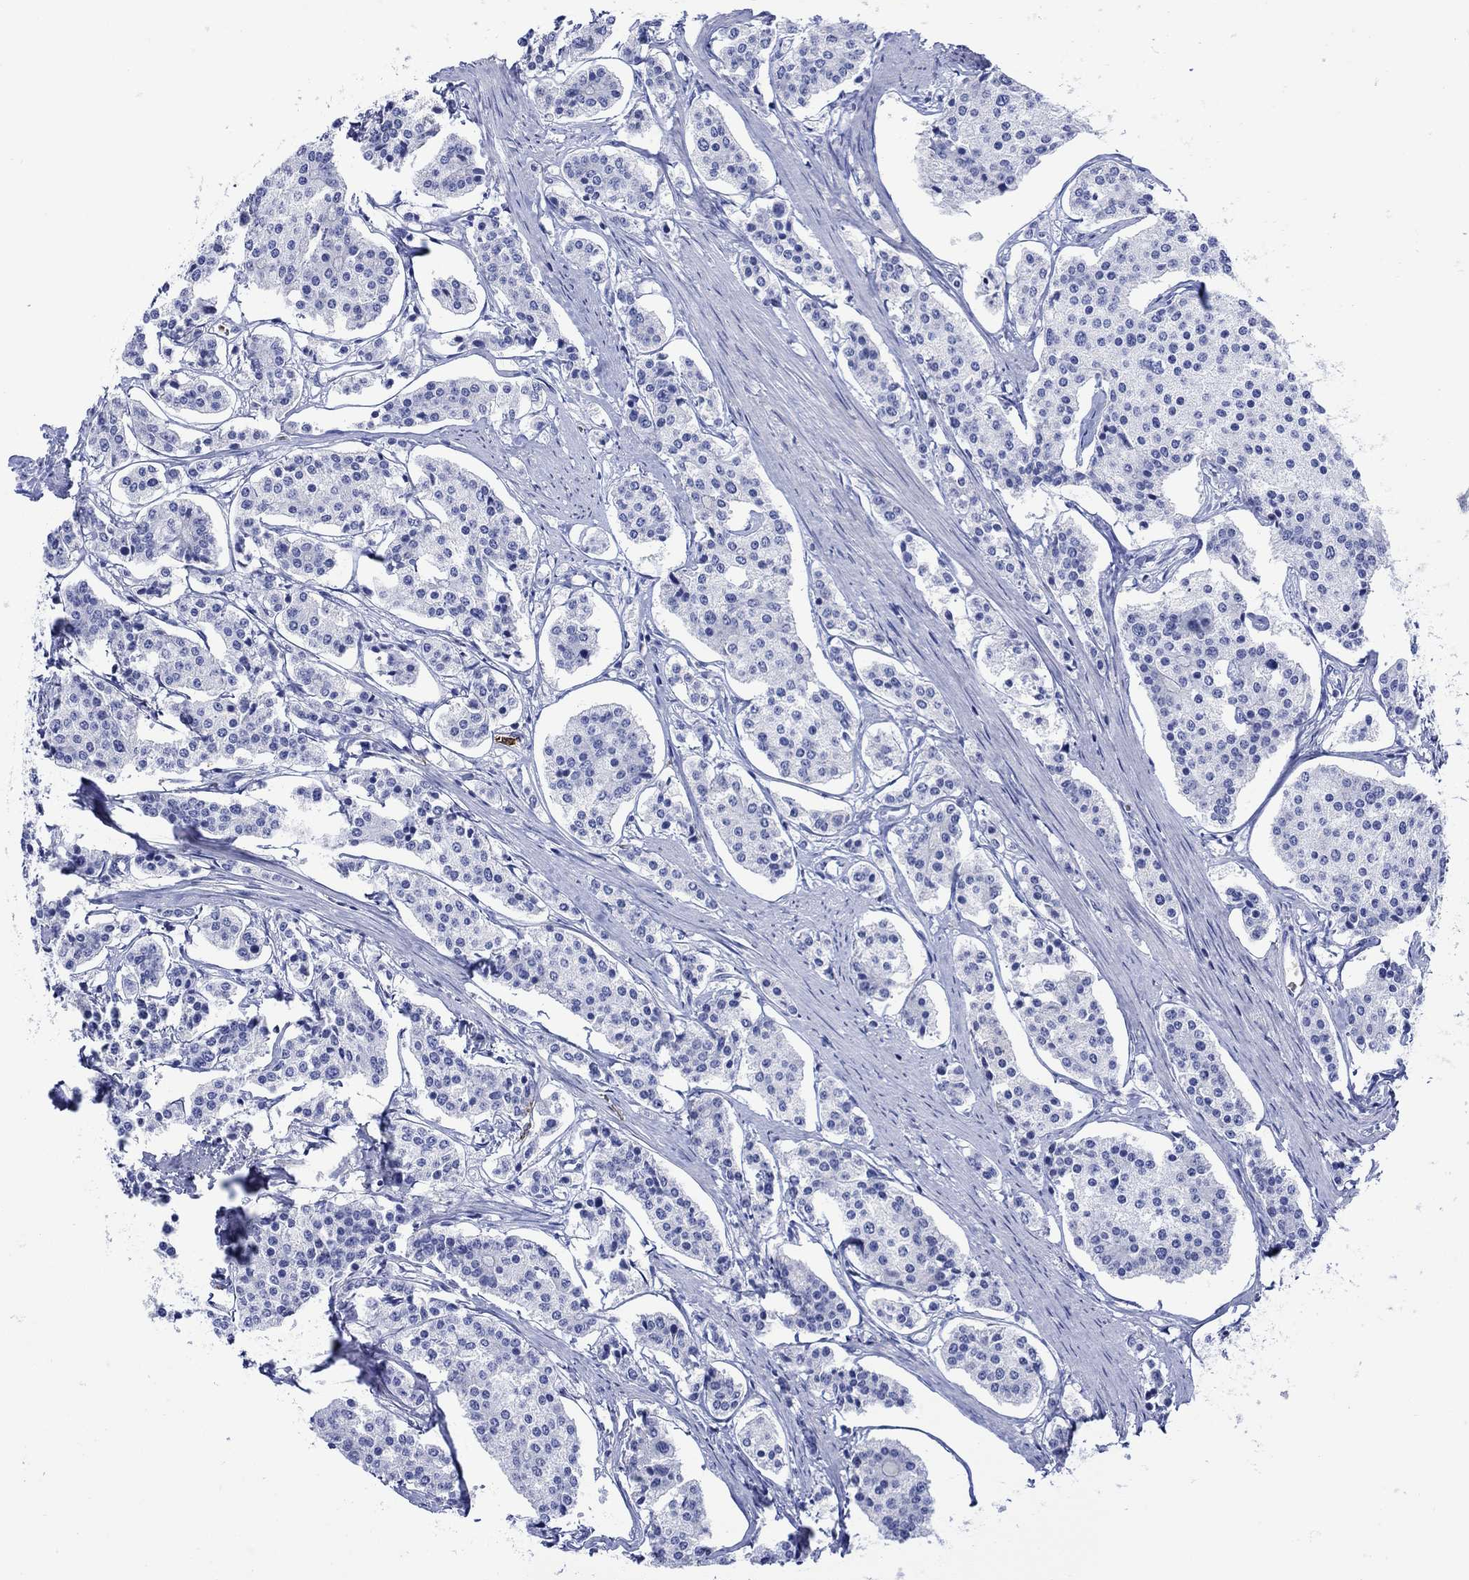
{"staining": {"intensity": "negative", "quantity": "none", "location": "none"}, "tissue": "carcinoid", "cell_type": "Tumor cells", "image_type": "cancer", "snomed": [{"axis": "morphology", "description": "Carcinoid, malignant, NOS"}, {"axis": "topography", "description": "Small intestine"}], "caption": "Photomicrograph shows no significant protein staining in tumor cells of malignant carcinoid. (Brightfield microscopy of DAB (3,3'-diaminobenzidine) immunohistochemistry (IHC) at high magnification).", "gene": "LINGO3", "patient": {"sex": "female", "age": 65}}